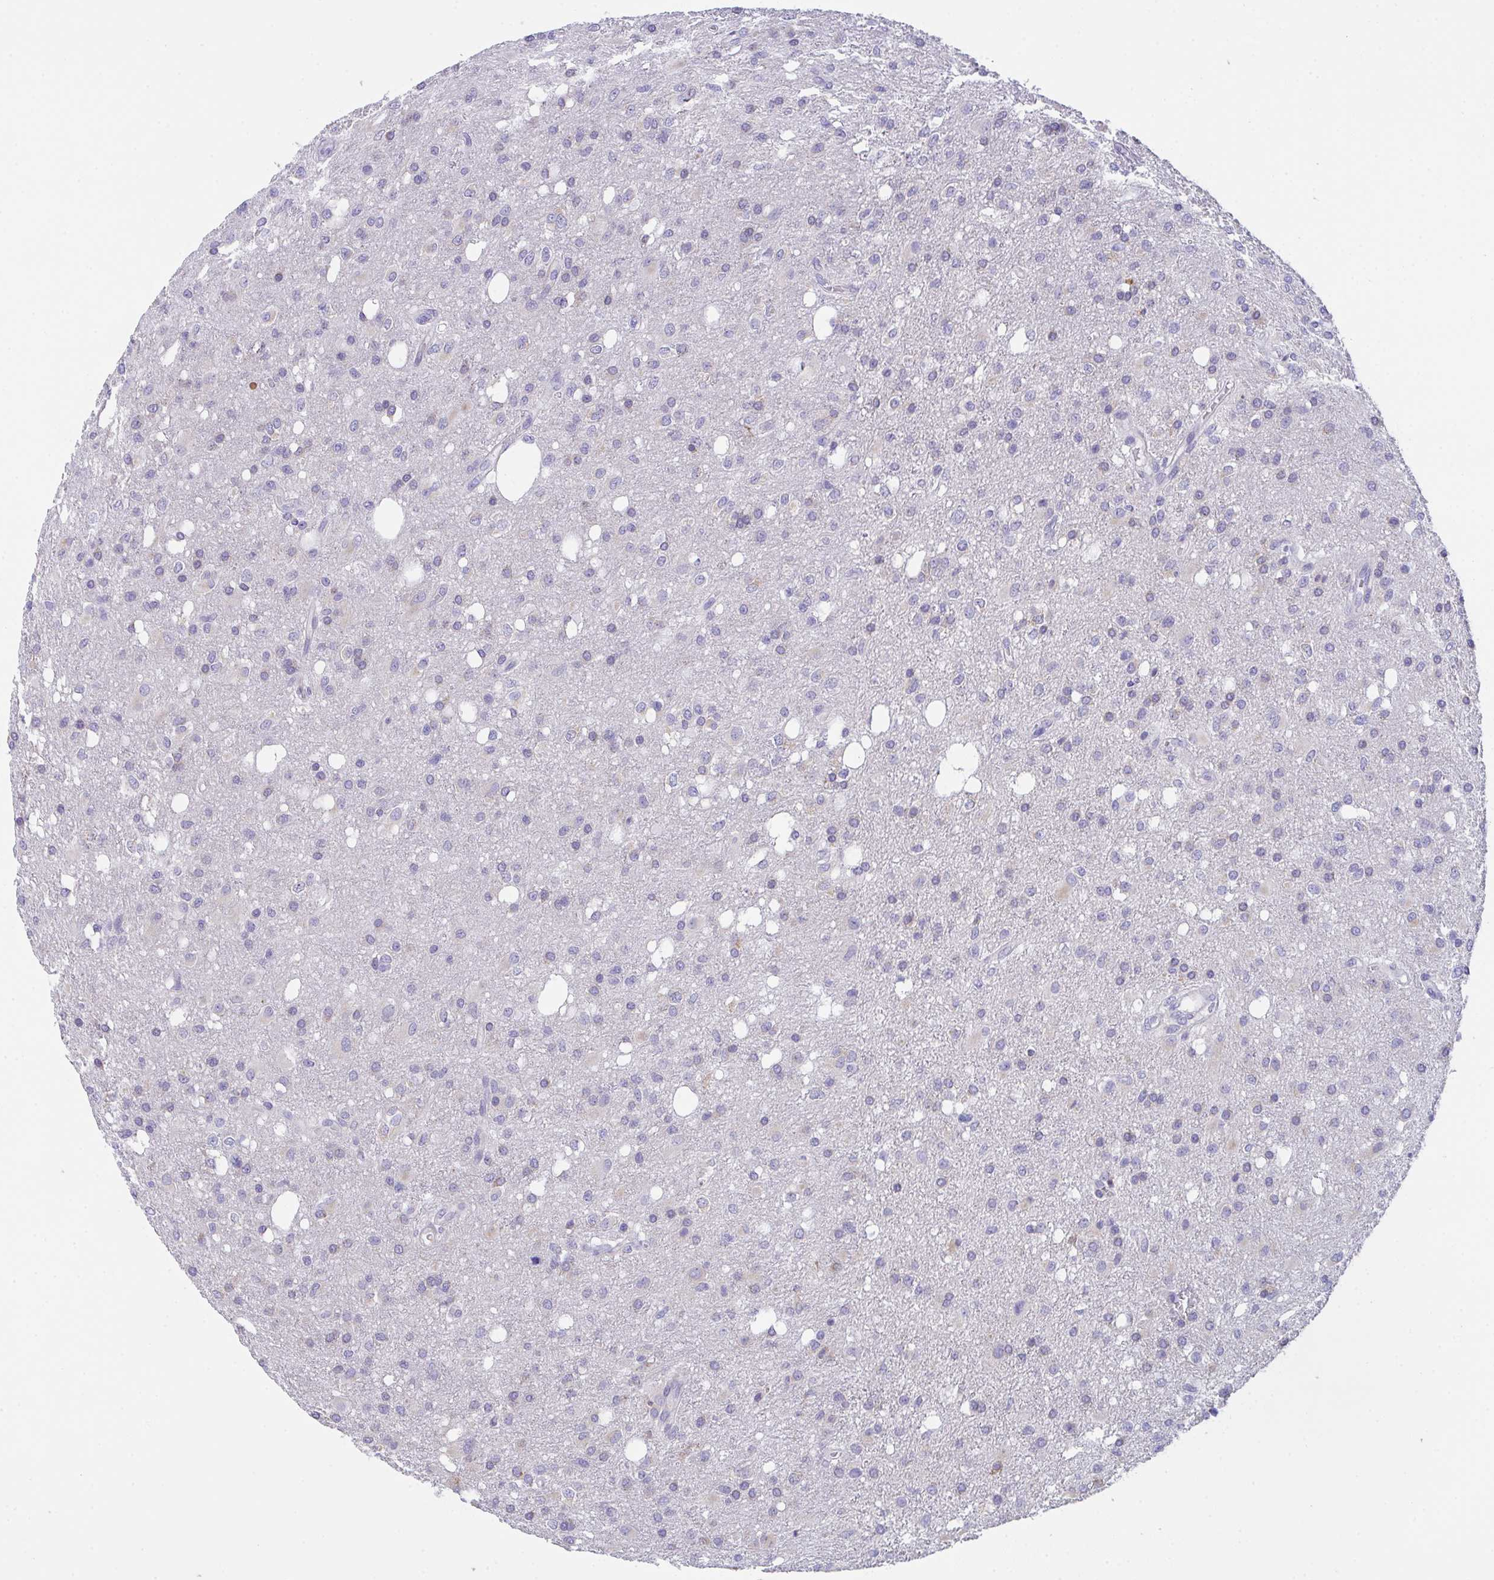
{"staining": {"intensity": "negative", "quantity": "none", "location": "none"}, "tissue": "glioma", "cell_type": "Tumor cells", "image_type": "cancer", "snomed": [{"axis": "morphology", "description": "Glioma, malignant, Low grade"}, {"axis": "topography", "description": "Brain"}], "caption": "Malignant low-grade glioma was stained to show a protein in brown. There is no significant staining in tumor cells. Nuclei are stained in blue.", "gene": "MIA3", "patient": {"sex": "female", "age": 58}}